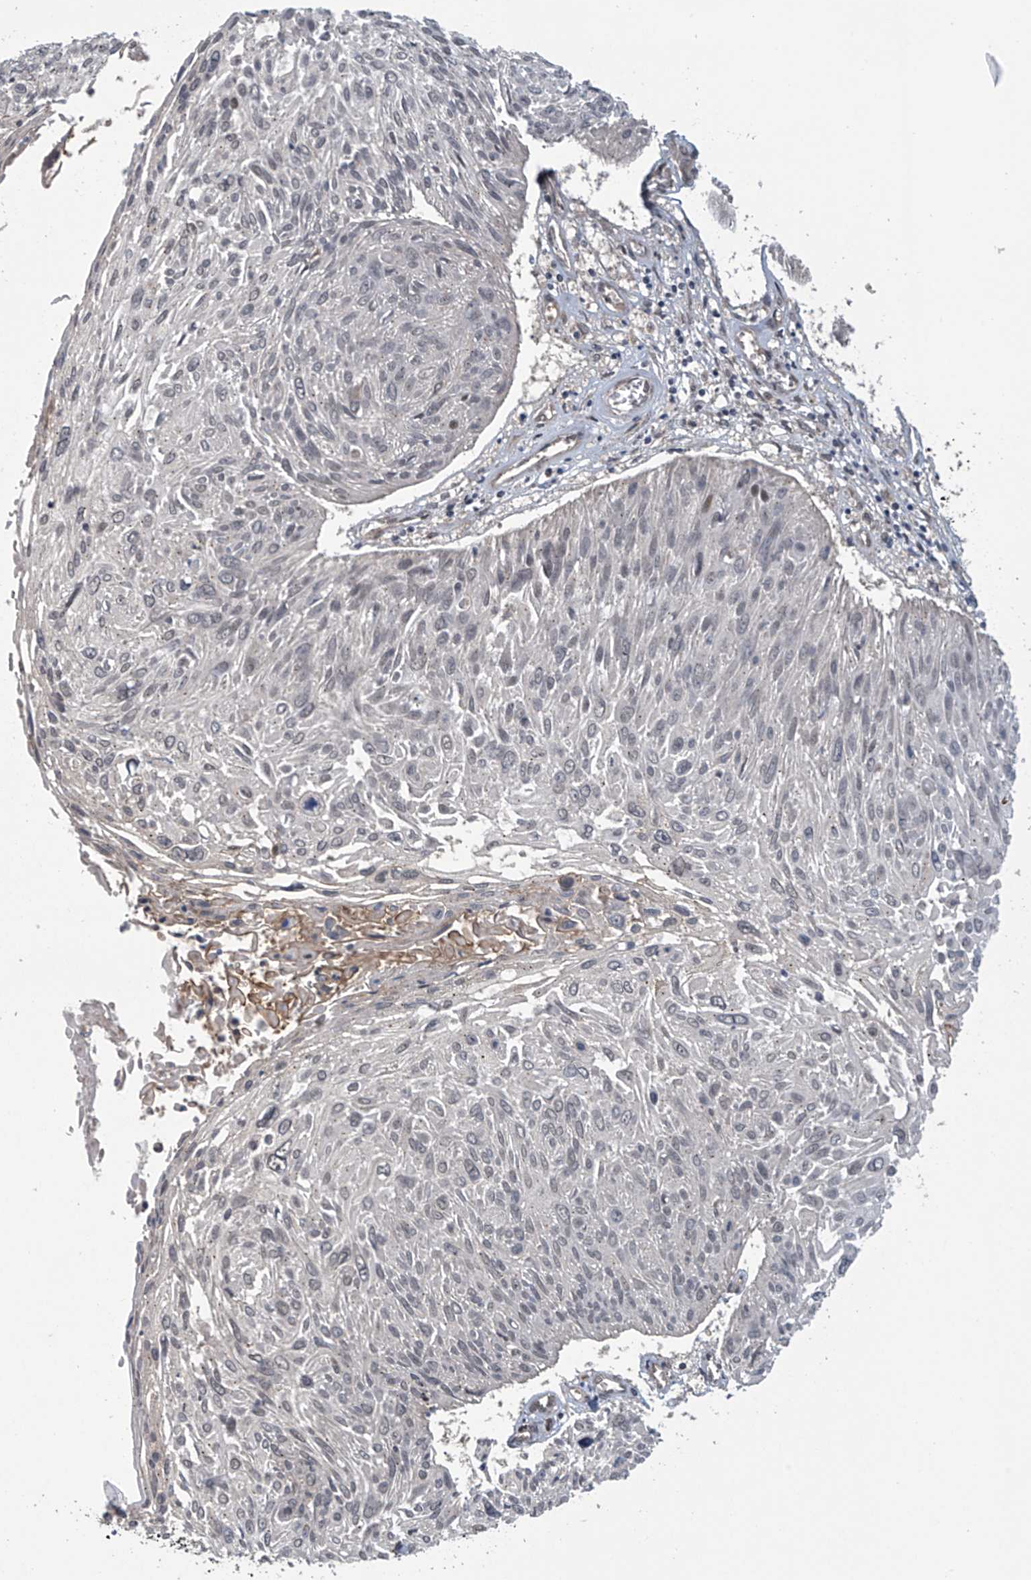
{"staining": {"intensity": "negative", "quantity": "none", "location": "none"}, "tissue": "cervical cancer", "cell_type": "Tumor cells", "image_type": "cancer", "snomed": [{"axis": "morphology", "description": "Squamous cell carcinoma, NOS"}, {"axis": "topography", "description": "Cervix"}], "caption": "IHC photomicrograph of neoplastic tissue: cervical cancer (squamous cell carcinoma) stained with DAB (3,3'-diaminobenzidine) displays no significant protein staining in tumor cells. (Brightfield microscopy of DAB (3,3'-diaminobenzidine) IHC at high magnification).", "gene": "ABHD13", "patient": {"sex": "female", "age": 51}}